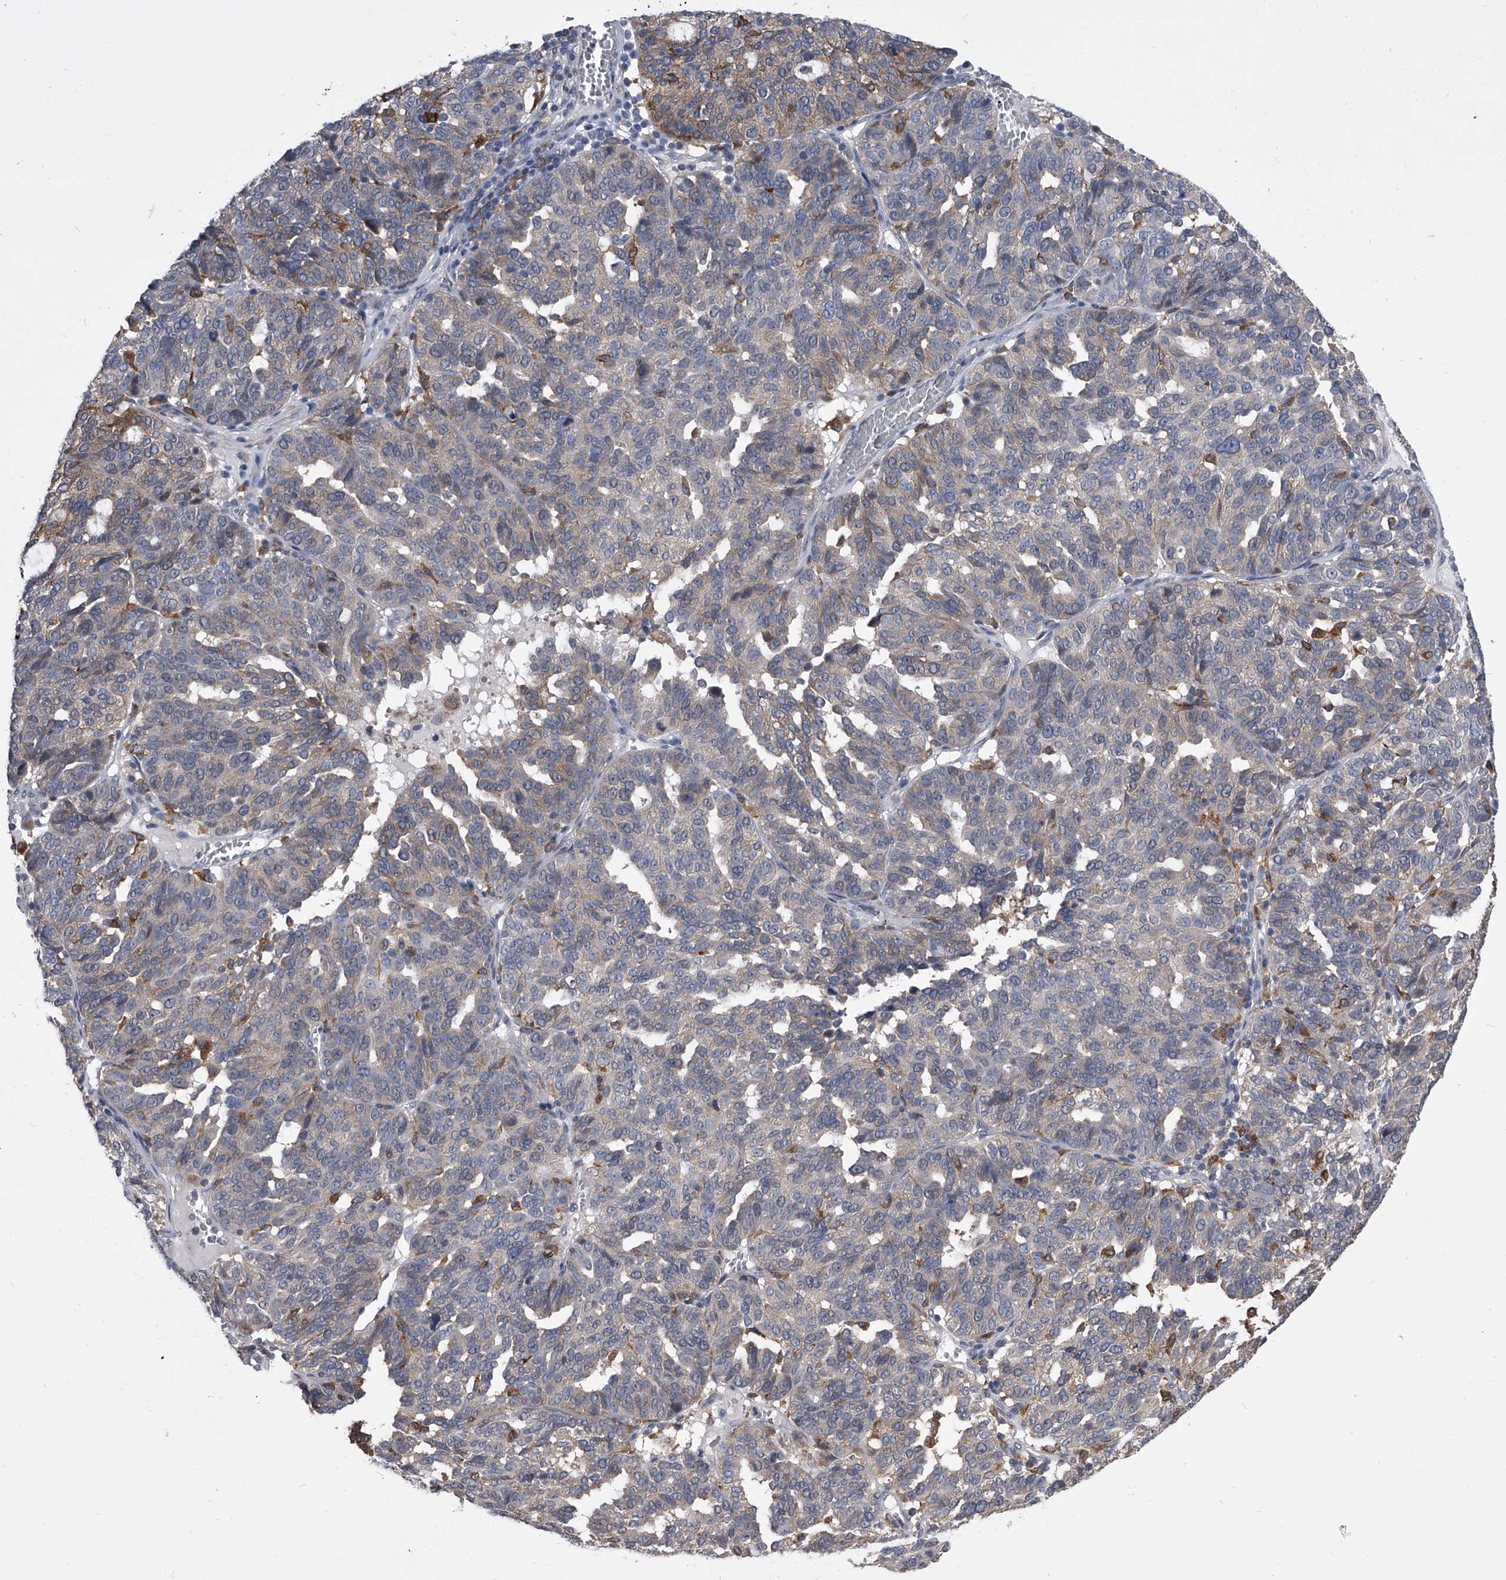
{"staining": {"intensity": "weak", "quantity": "<25%", "location": "cytoplasmic/membranous"}, "tissue": "ovarian cancer", "cell_type": "Tumor cells", "image_type": "cancer", "snomed": [{"axis": "morphology", "description": "Cystadenocarcinoma, serous, NOS"}, {"axis": "topography", "description": "Ovary"}], "caption": "A high-resolution histopathology image shows immunohistochemistry (IHC) staining of ovarian cancer (serous cystadenocarcinoma), which displays no significant staining in tumor cells.", "gene": "MAP4K3", "patient": {"sex": "female", "age": 59}}